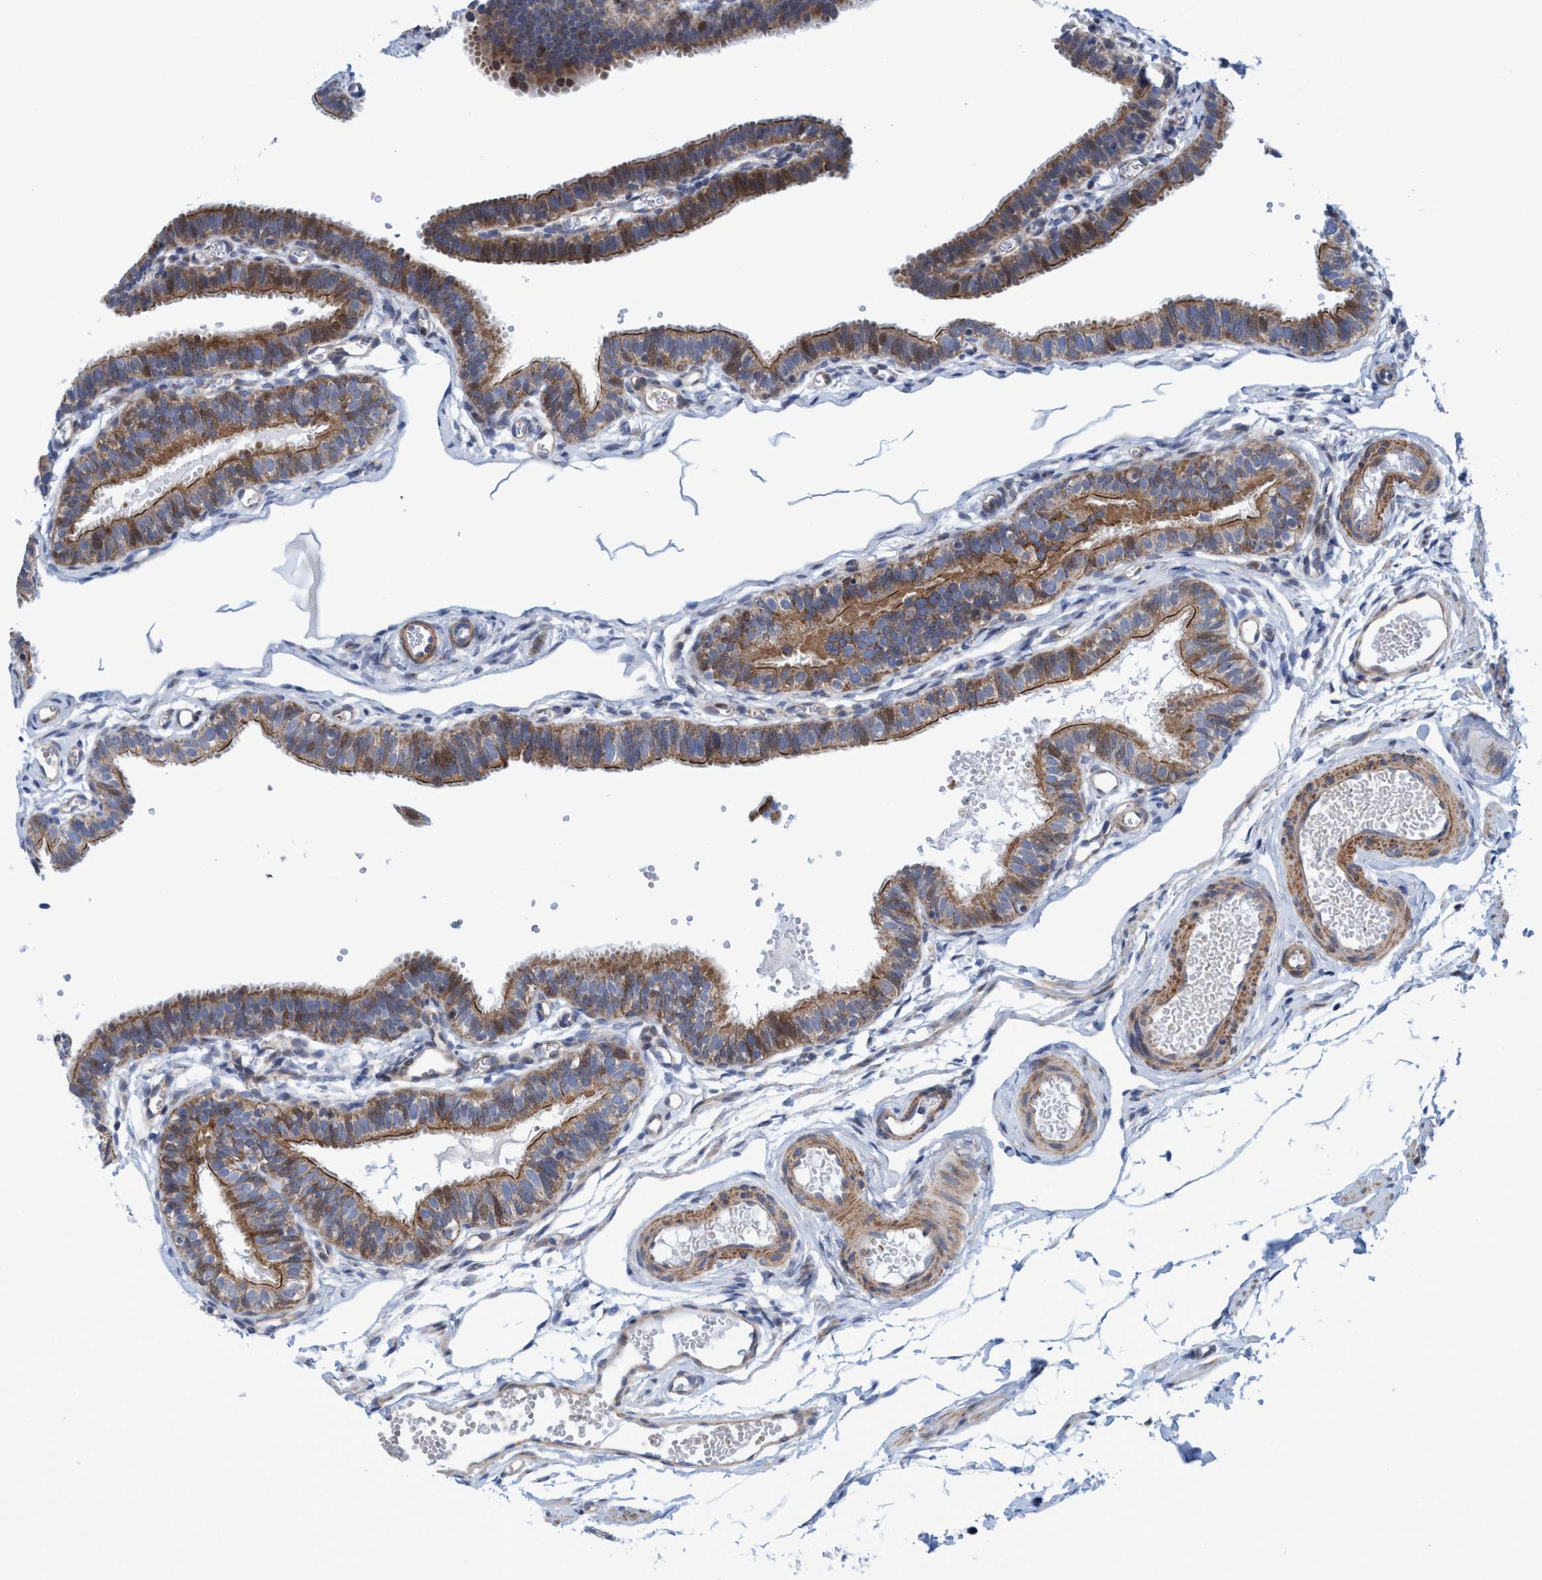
{"staining": {"intensity": "moderate", "quantity": ">75%", "location": "cytoplasmic/membranous"}, "tissue": "fallopian tube", "cell_type": "Glandular cells", "image_type": "normal", "snomed": [{"axis": "morphology", "description": "Normal tissue, NOS"}, {"axis": "topography", "description": "Fallopian tube"}, {"axis": "topography", "description": "Placenta"}], "caption": "Fallopian tube stained with DAB IHC demonstrates medium levels of moderate cytoplasmic/membranous positivity in approximately >75% of glandular cells.", "gene": "POLR1F", "patient": {"sex": "female", "age": 34}}